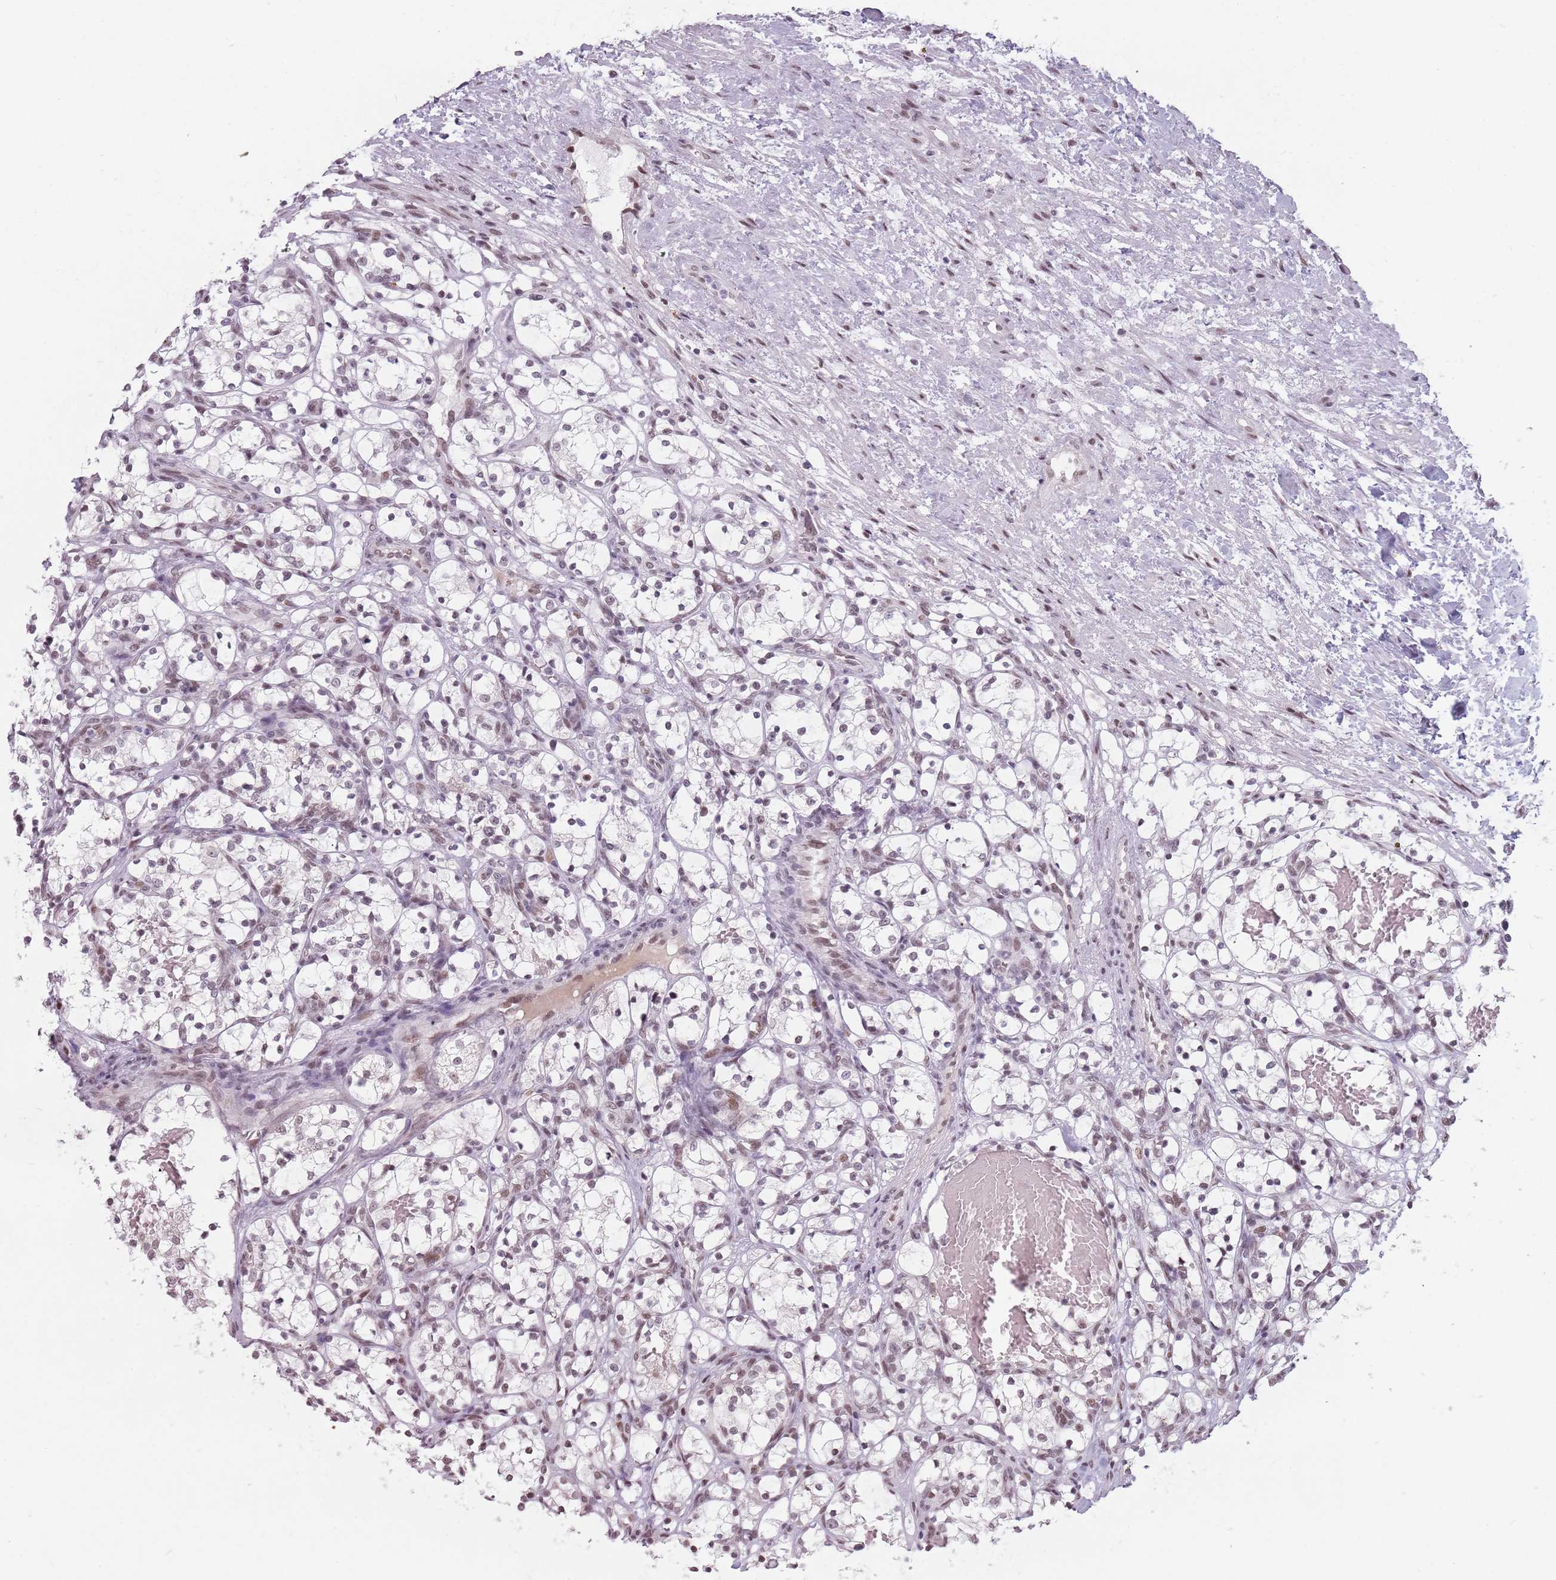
{"staining": {"intensity": "weak", "quantity": "25%-75%", "location": "nuclear"}, "tissue": "renal cancer", "cell_type": "Tumor cells", "image_type": "cancer", "snomed": [{"axis": "morphology", "description": "Adenocarcinoma, NOS"}, {"axis": "topography", "description": "Kidney"}], "caption": "This micrograph exhibits immunohistochemistry staining of human renal cancer, with low weak nuclear positivity in approximately 25%-75% of tumor cells.", "gene": "PTCHD1", "patient": {"sex": "female", "age": 69}}